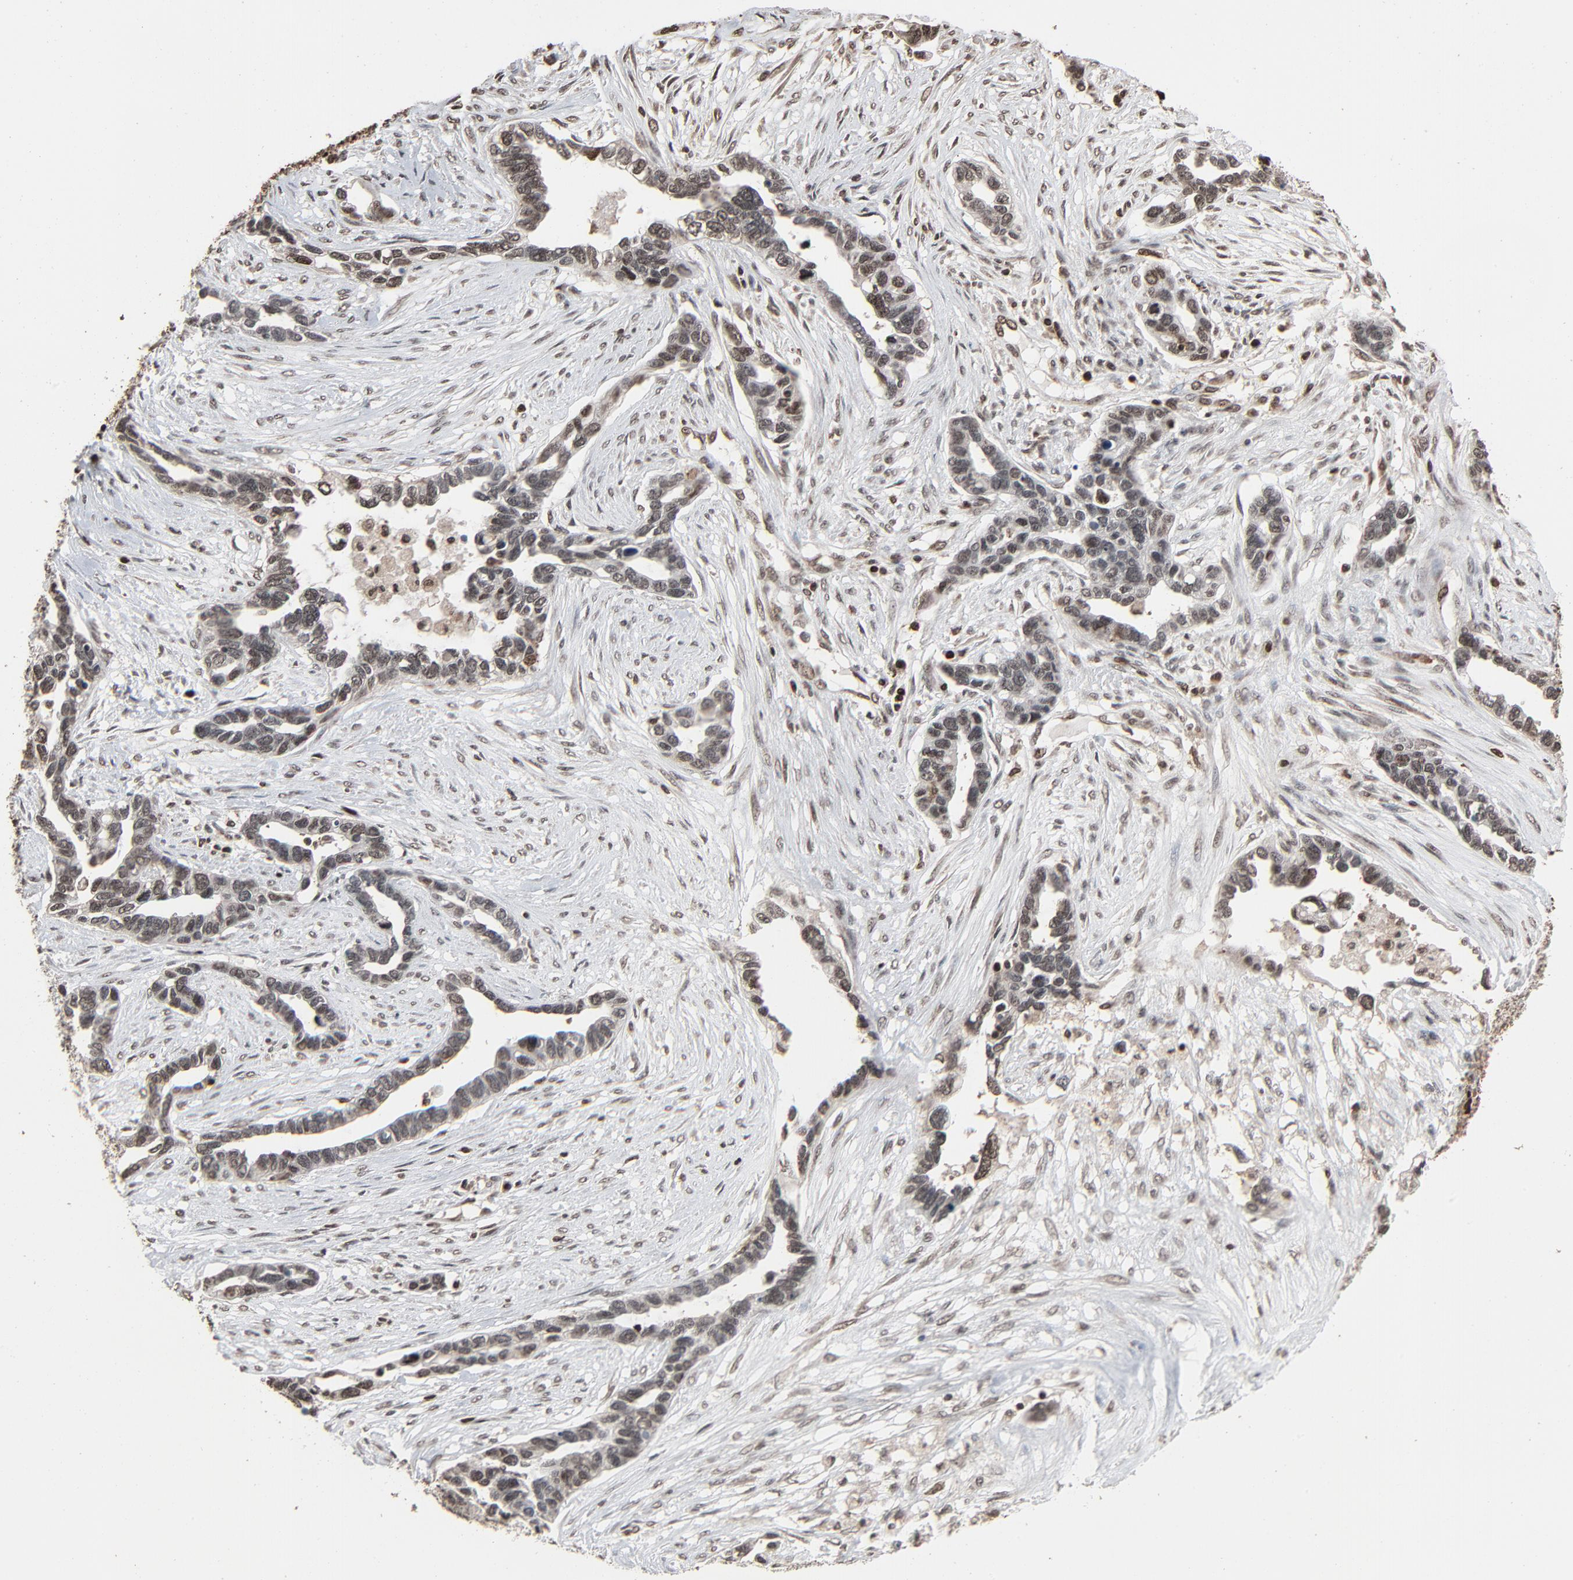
{"staining": {"intensity": "moderate", "quantity": ">75%", "location": "nuclear"}, "tissue": "ovarian cancer", "cell_type": "Tumor cells", "image_type": "cancer", "snomed": [{"axis": "morphology", "description": "Cystadenocarcinoma, serous, NOS"}, {"axis": "topography", "description": "Ovary"}], "caption": "Immunohistochemistry of ovarian cancer (serous cystadenocarcinoma) shows medium levels of moderate nuclear expression in approximately >75% of tumor cells. The staining was performed using DAB (3,3'-diaminobenzidine) to visualize the protein expression in brown, while the nuclei were stained in blue with hematoxylin (Magnification: 20x).", "gene": "RPS6KA3", "patient": {"sex": "female", "age": 54}}